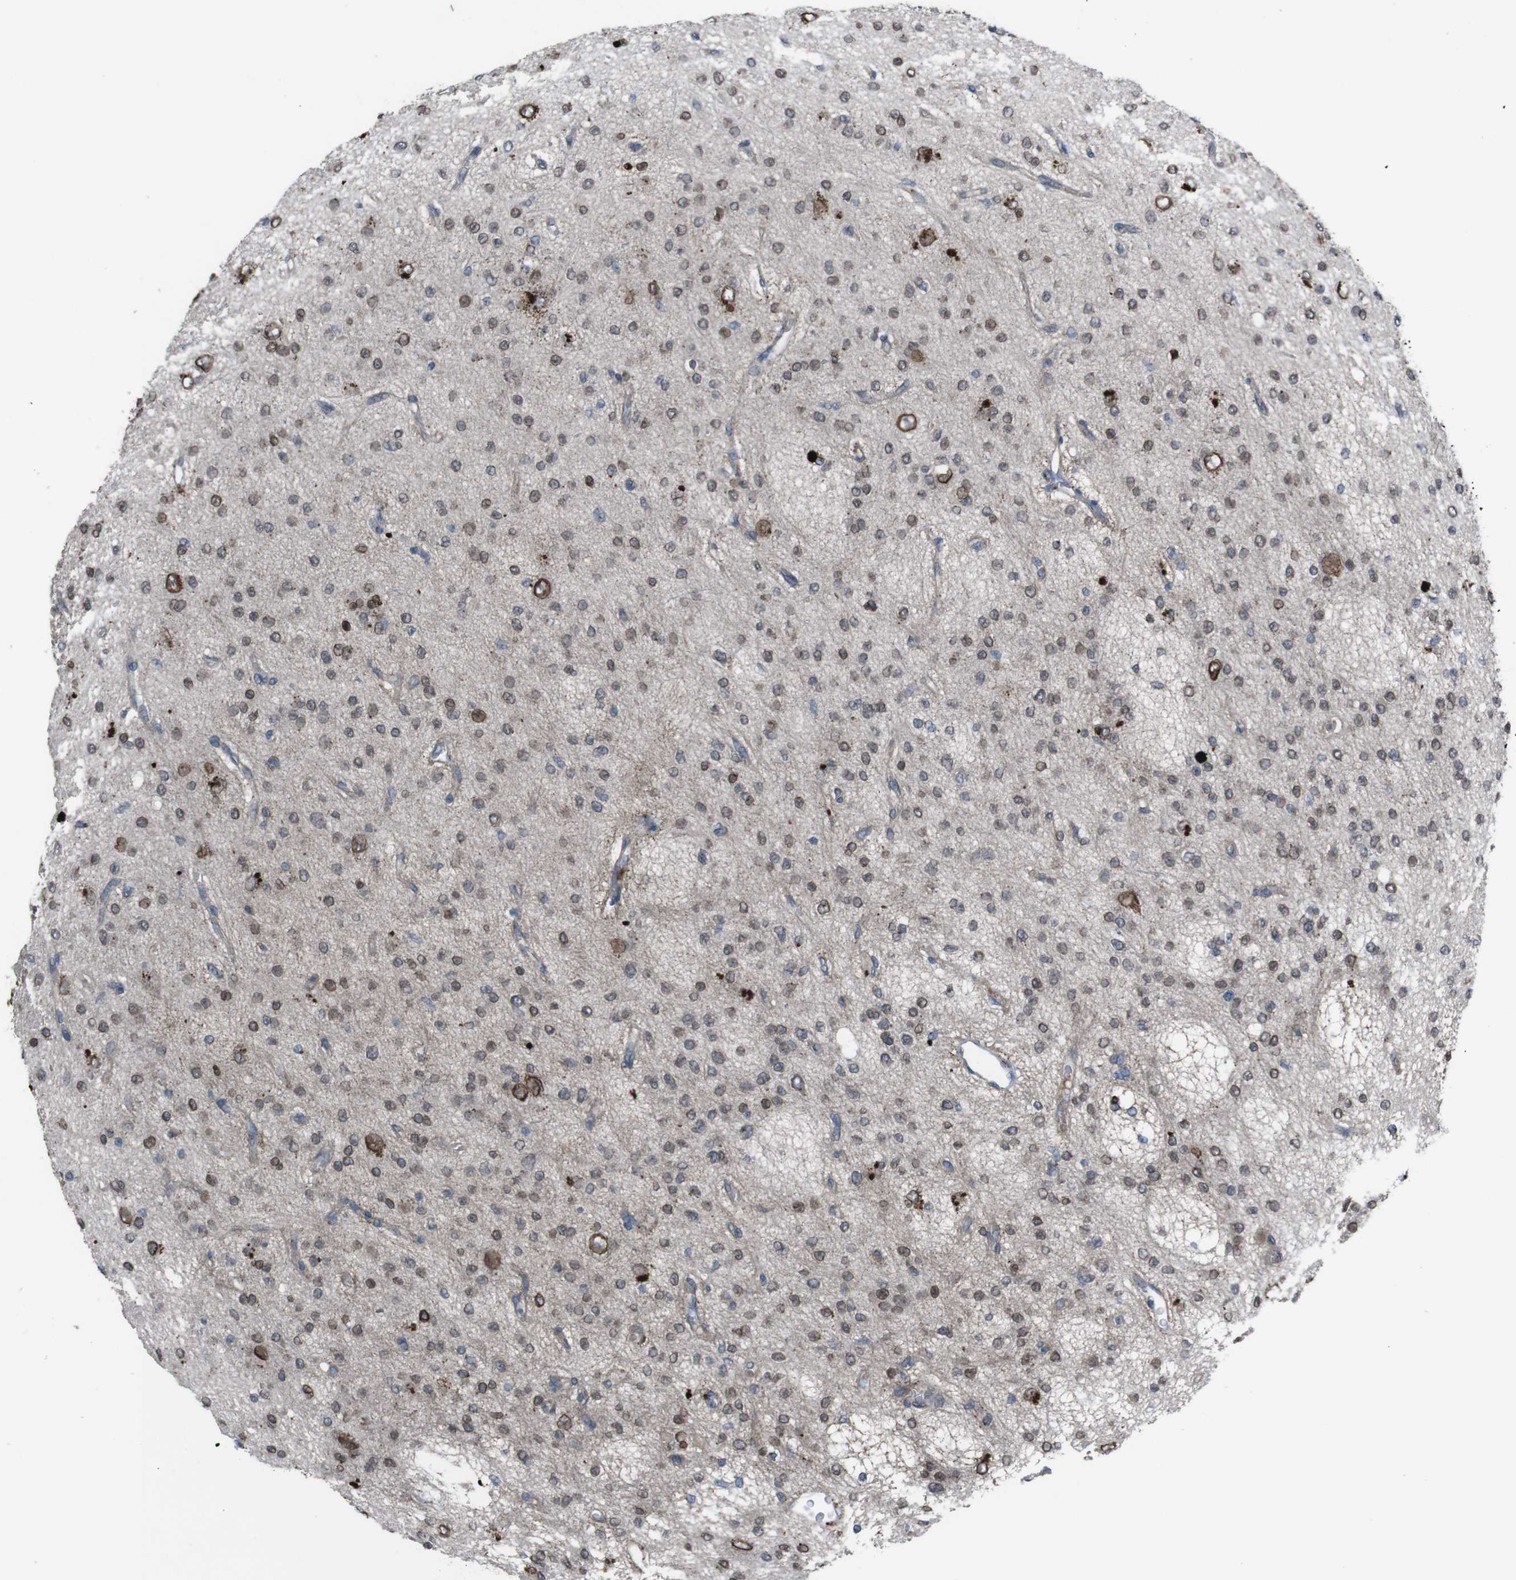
{"staining": {"intensity": "moderate", "quantity": ">75%", "location": "cytoplasmic/membranous,nuclear"}, "tissue": "glioma", "cell_type": "Tumor cells", "image_type": "cancer", "snomed": [{"axis": "morphology", "description": "Glioma, malignant, Low grade"}, {"axis": "topography", "description": "Brain"}], "caption": "Glioma stained with DAB IHC shows medium levels of moderate cytoplasmic/membranous and nuclear staining in about >75% of tumor cells.", "gene": "EFNA5", "patient": {"sex": "male", "age": 38}}